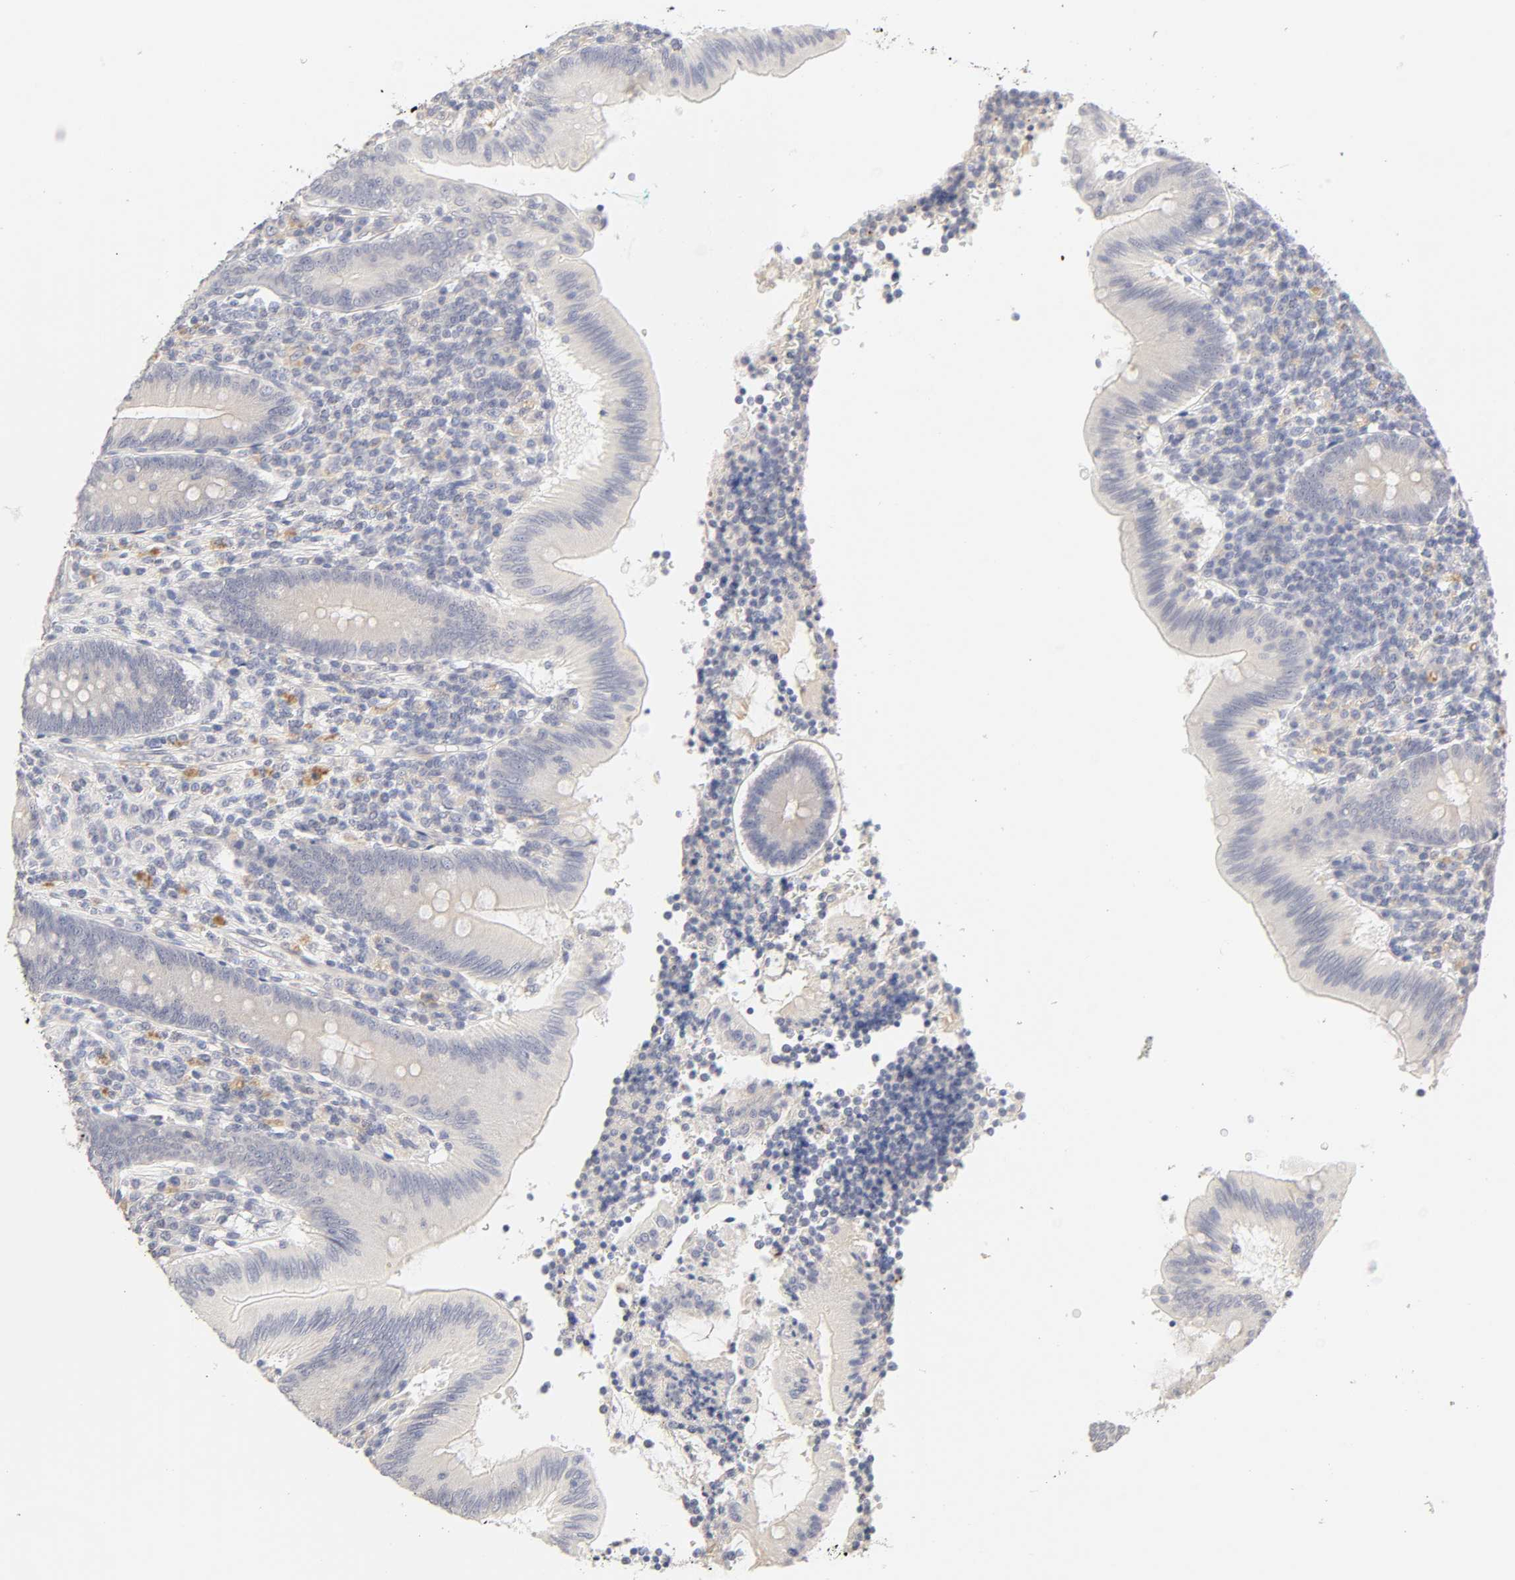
{"staining": {"intensity": "weak", "quantity": "25%-75%", "location": "cytoplasmic/membranous"}, "tissue": "appendix", "cell_type": "Glandular cells", "image_type": "normal", "snomed": [{"axis": "morphology", "description": "Normal tissue, NOS"}, {"axis": "morphology", "description": "Inflammation, NOS"}, {"axis": "topography", "description": "Appendix"}], "caption": "This photomicrograph demonstrates immunohistochemistry (IHC) staining of benign human appendix, with low weak cytoplasmic/membranous expression in approximately 25%-75% of glandular cells.", "gene": "CYP4B1", "patient": {"sex": "male", "age": 46}}